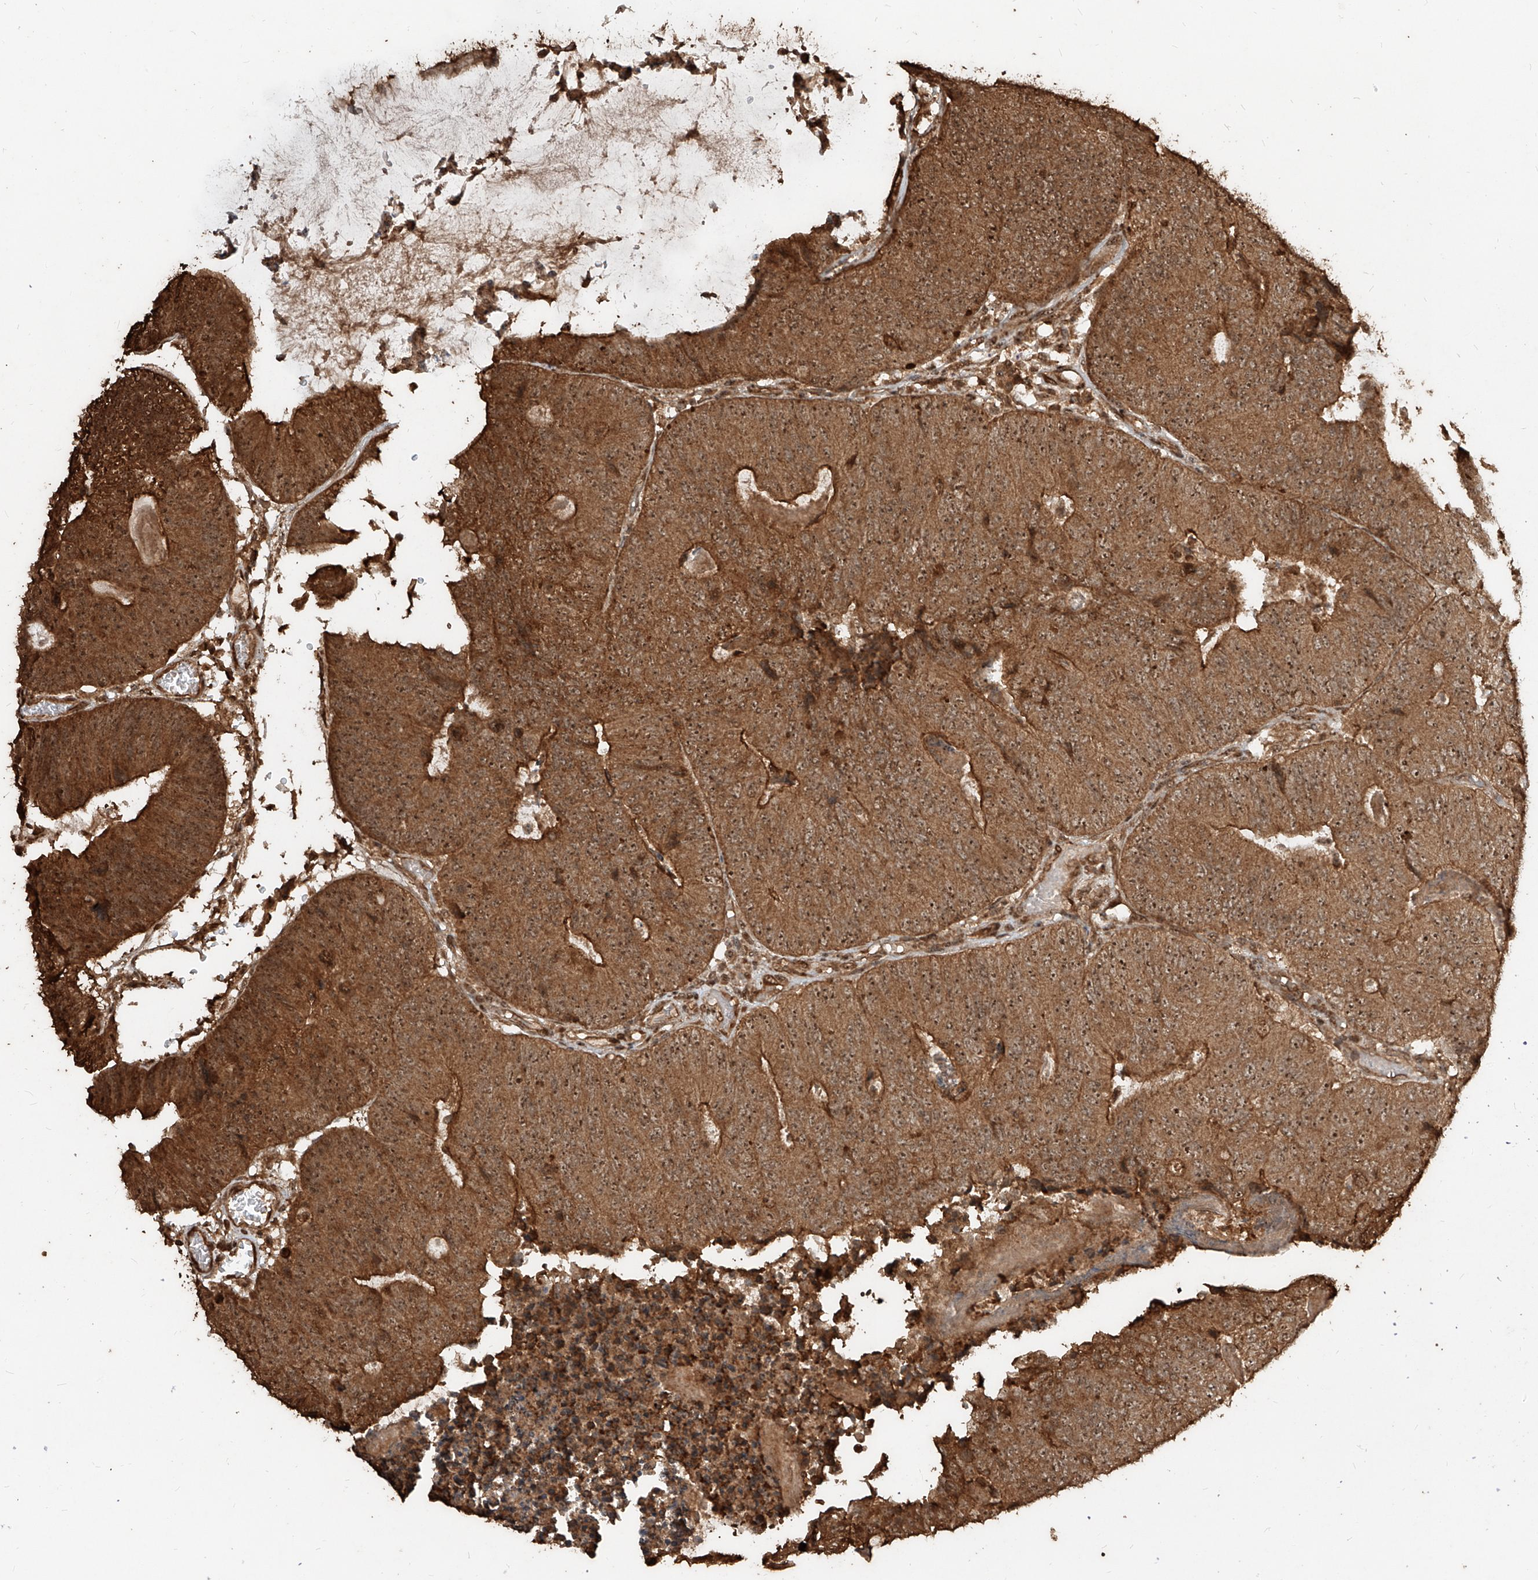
{"staining": {"intensity": "moderate", "quantity": ">75%", "location": "cytoplasmic/membranous,nuclear"}, "tissue": "colorectal cancer", "cell_type": "Tumor cells", "image_type": "cancer", "snomed": [{"axis": "morphology", "description": "Adenocarcinoma, NOS"}, {"axis": "topography", "description": "Colon"}], "caption": "Colorectal cancer stained for a protein exhibits moderate cytoplasmic/membranous and nuclear positivity in tumor cells. (DAB (3,3'-diaminobenzidine) IHC with brightfield microscopy, high magnification).", "gene": "ZNF660", "patient": {"sex": "female", "age": 67}}